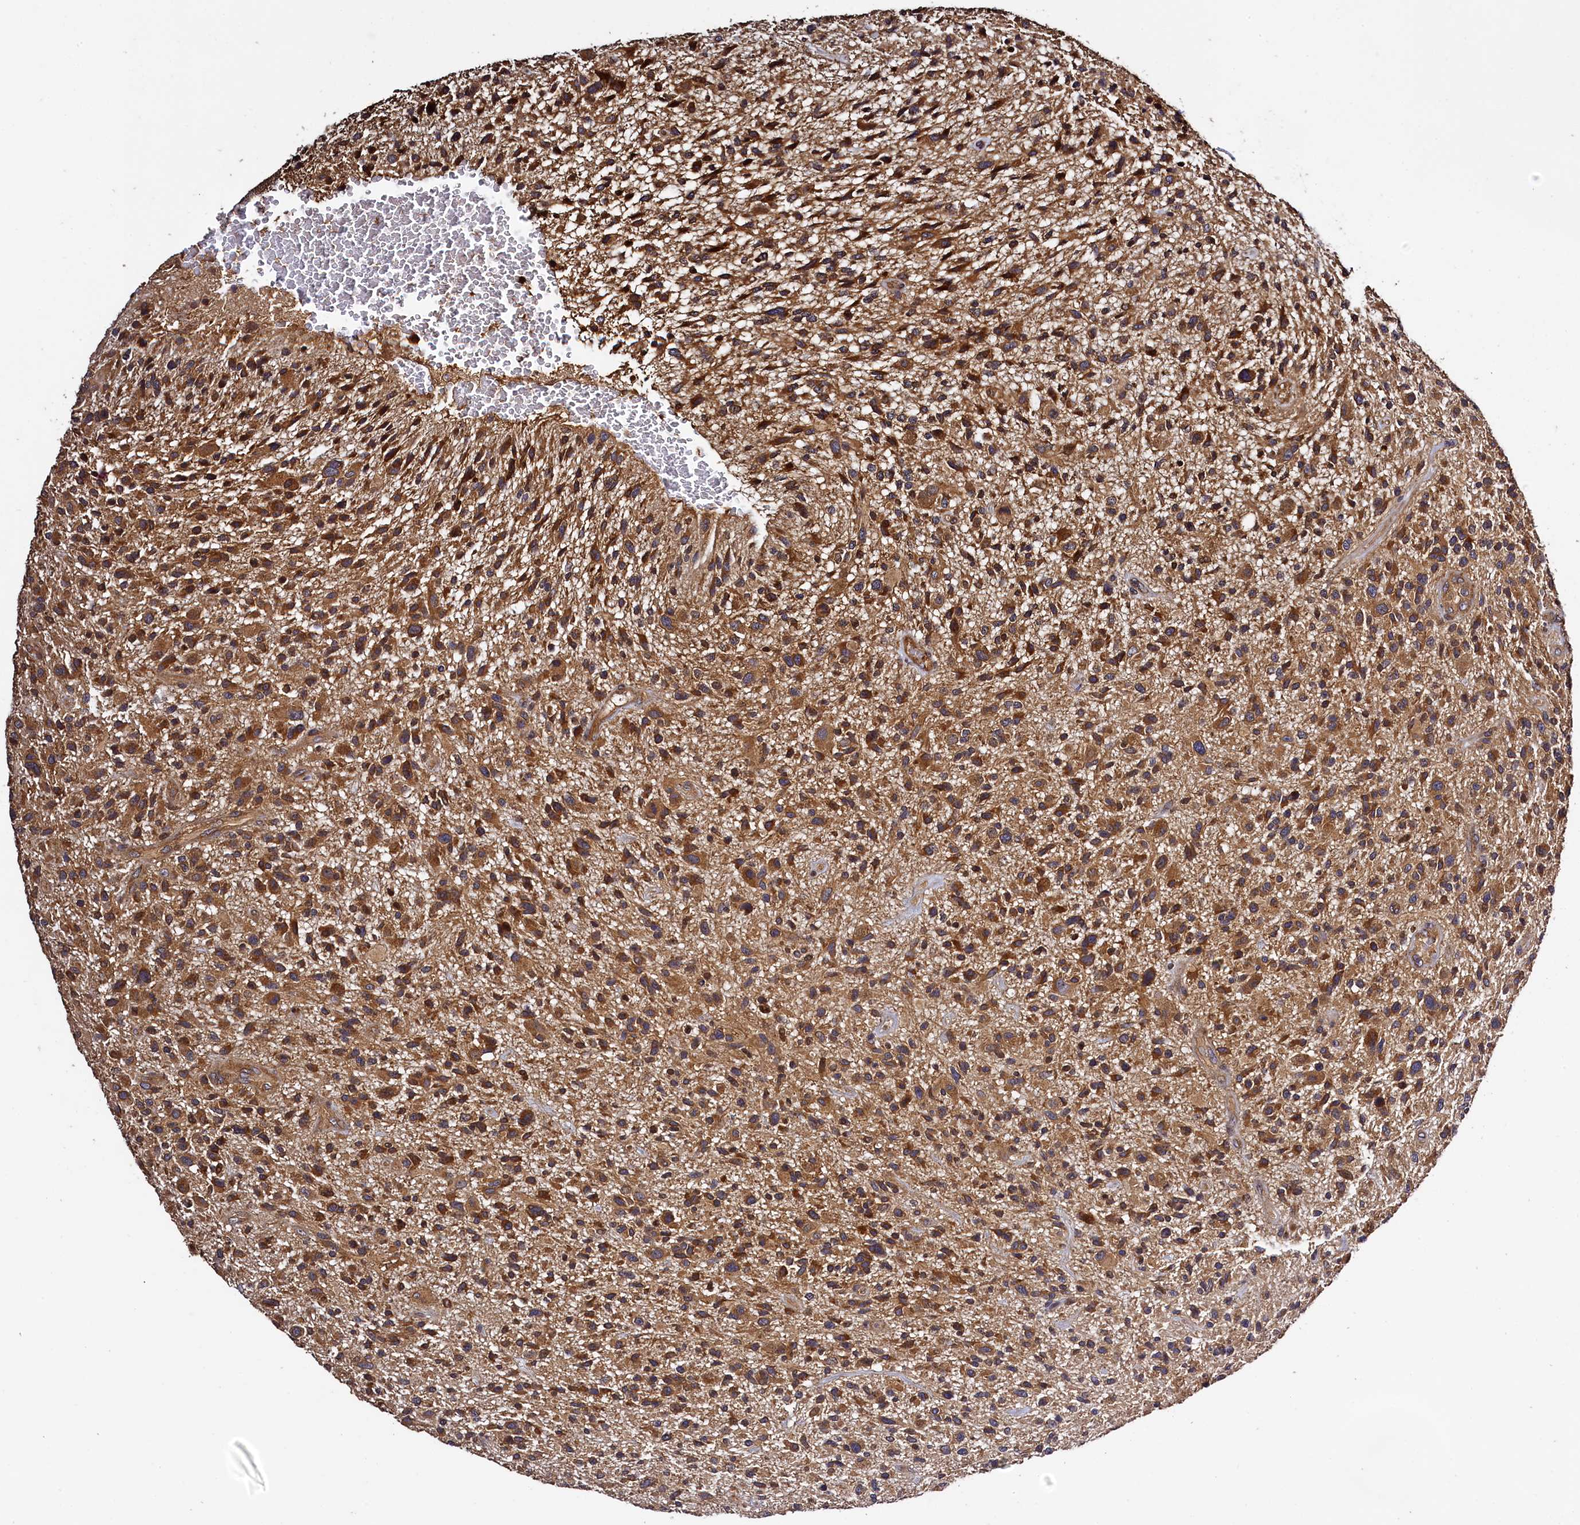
{"staining": {"intensity": "moderate", "quantity": ">75%", "location": "cytoplasmic/membranous"}, "tissue": "glioma", "cell_type": "Tumor cells", "image_type": "cancer", "snomed": [{"axis": "morphology", "description": "Glioma, malignant, High grade"}, {"axis": "topography", "description": "Brain"}], "caption": "Immunohistochemical staining of malignant high-grade glioma reveals medium levels of moderate cytoplasmic/membranous positivity in about >75% of tumor cells.", "gene": "KLC2", "patient": {"sex": "male", "age": 47}}